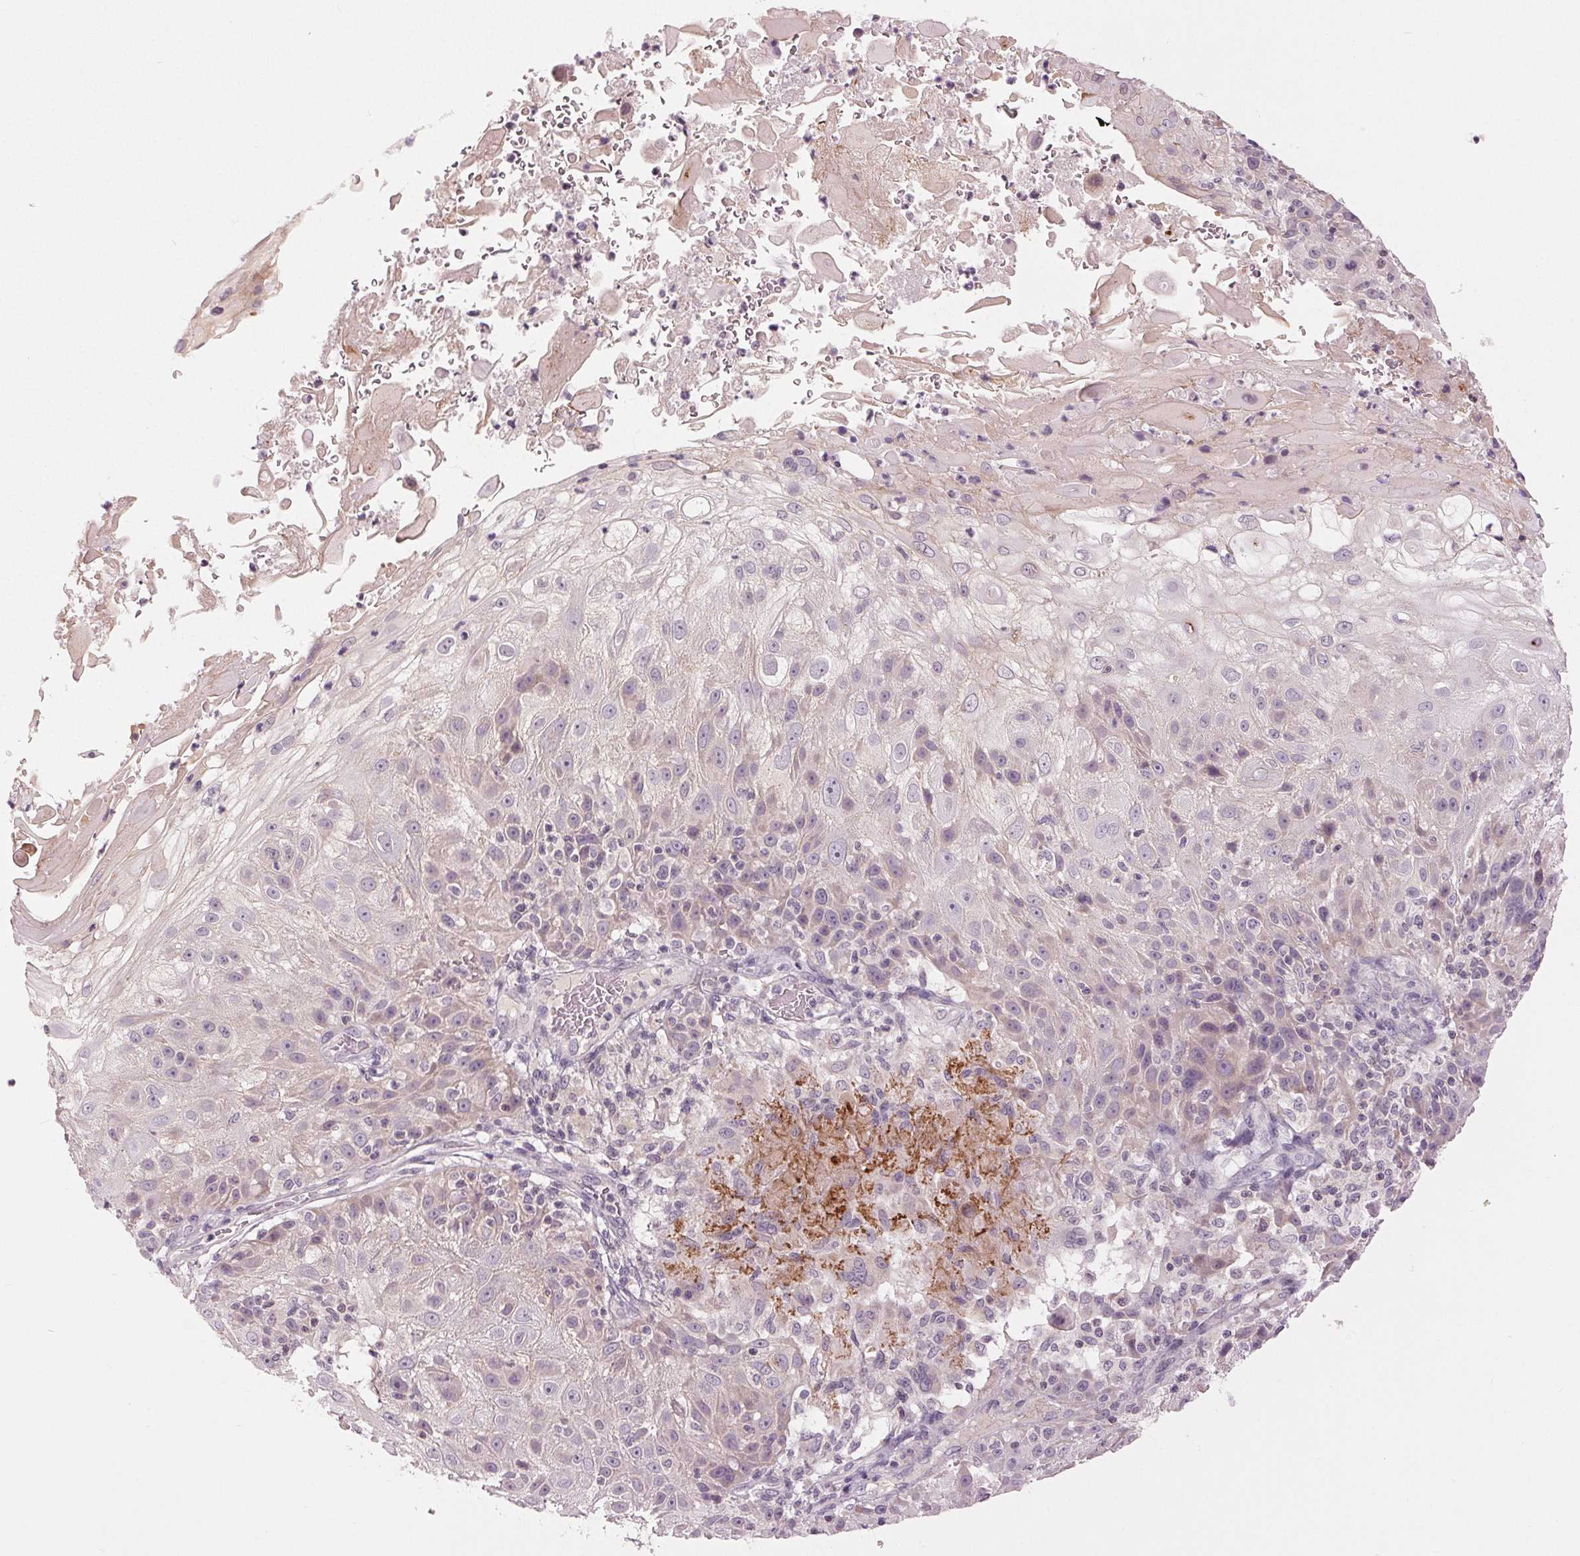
{"staining": {"intensity": "negative", "quantity": "none", "location": "none"}, "tissue": "skin cancer", "cell_type": "Tumor cells", "image_type": "cancer", "snomed": [{"axis": "morphology", "description": "Normal tissue, NOS"}, {"axis": "morphology", "description": "Squamous cell carcinoma, NOS"}, {"axis": "topography", "description": "Skin"}], "caption": "This micrograph is of skin squamous cell carcinoma stained with immunohistochemistry to label a protein in brown with the nuclei are counter-stained blue. There is no positivity in tumor cells.", "gene": "ZNF605", "patient": {"sex": "female", "age": 83}}